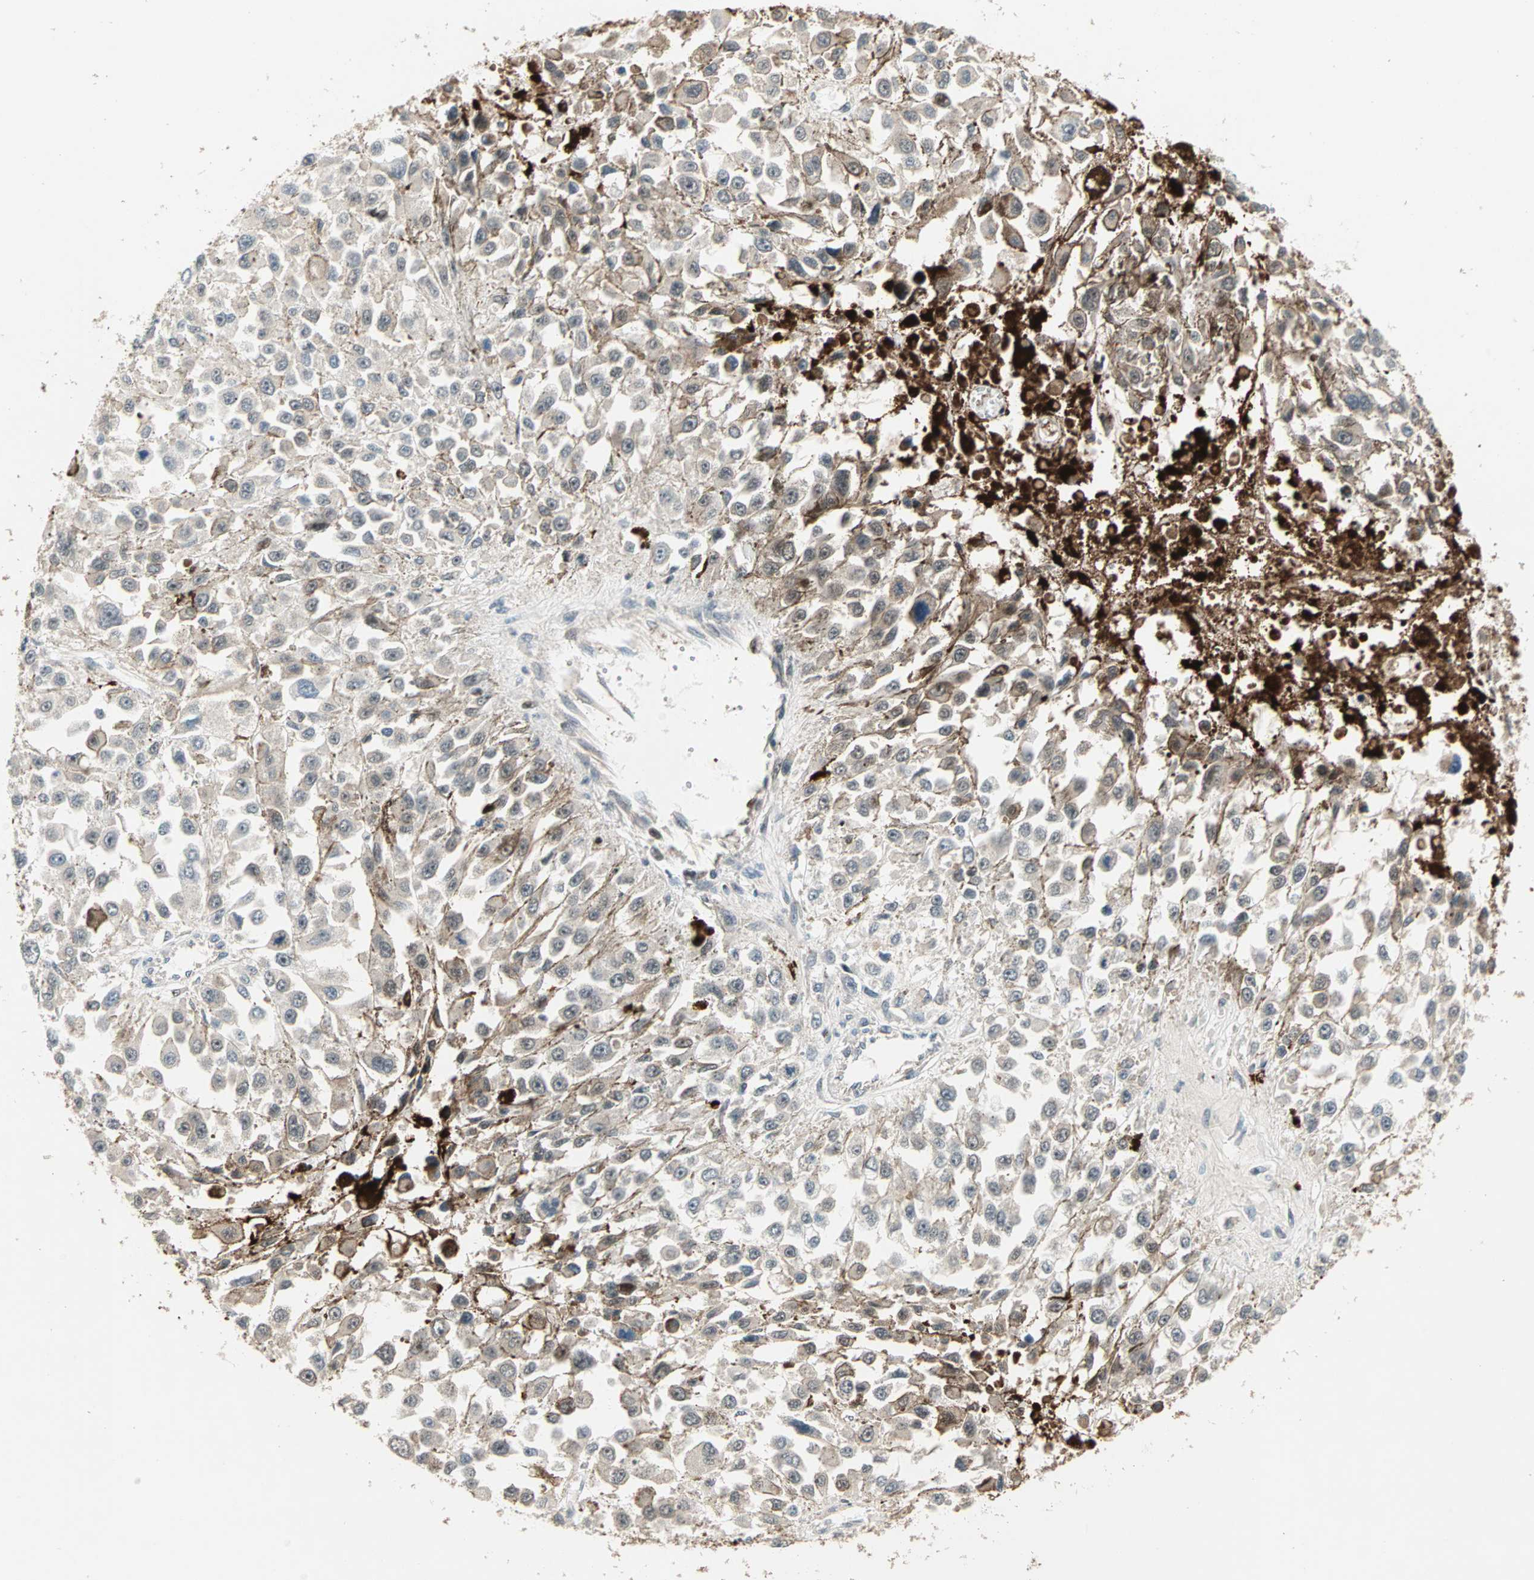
{"staining": {"intensity": "weak", "quantity": ">75%", "location": "cytoplasmic/membranous"}, "tissue": "melanoma", "cell_type": "Tumor cells", "image_type": "cancer", "snomed": [{"axis": "morphology", "description": "Malignant melanoma, Metastatic site"}, {"axis": "topography", "description": "Lymph node"}], "caption": "Tumor cells show weak cytoplasmic/membranous staining in approximately >75% of cells in melanoma.", "gene": "PROS1", "patient": {"sex": "male", "age": 59}}